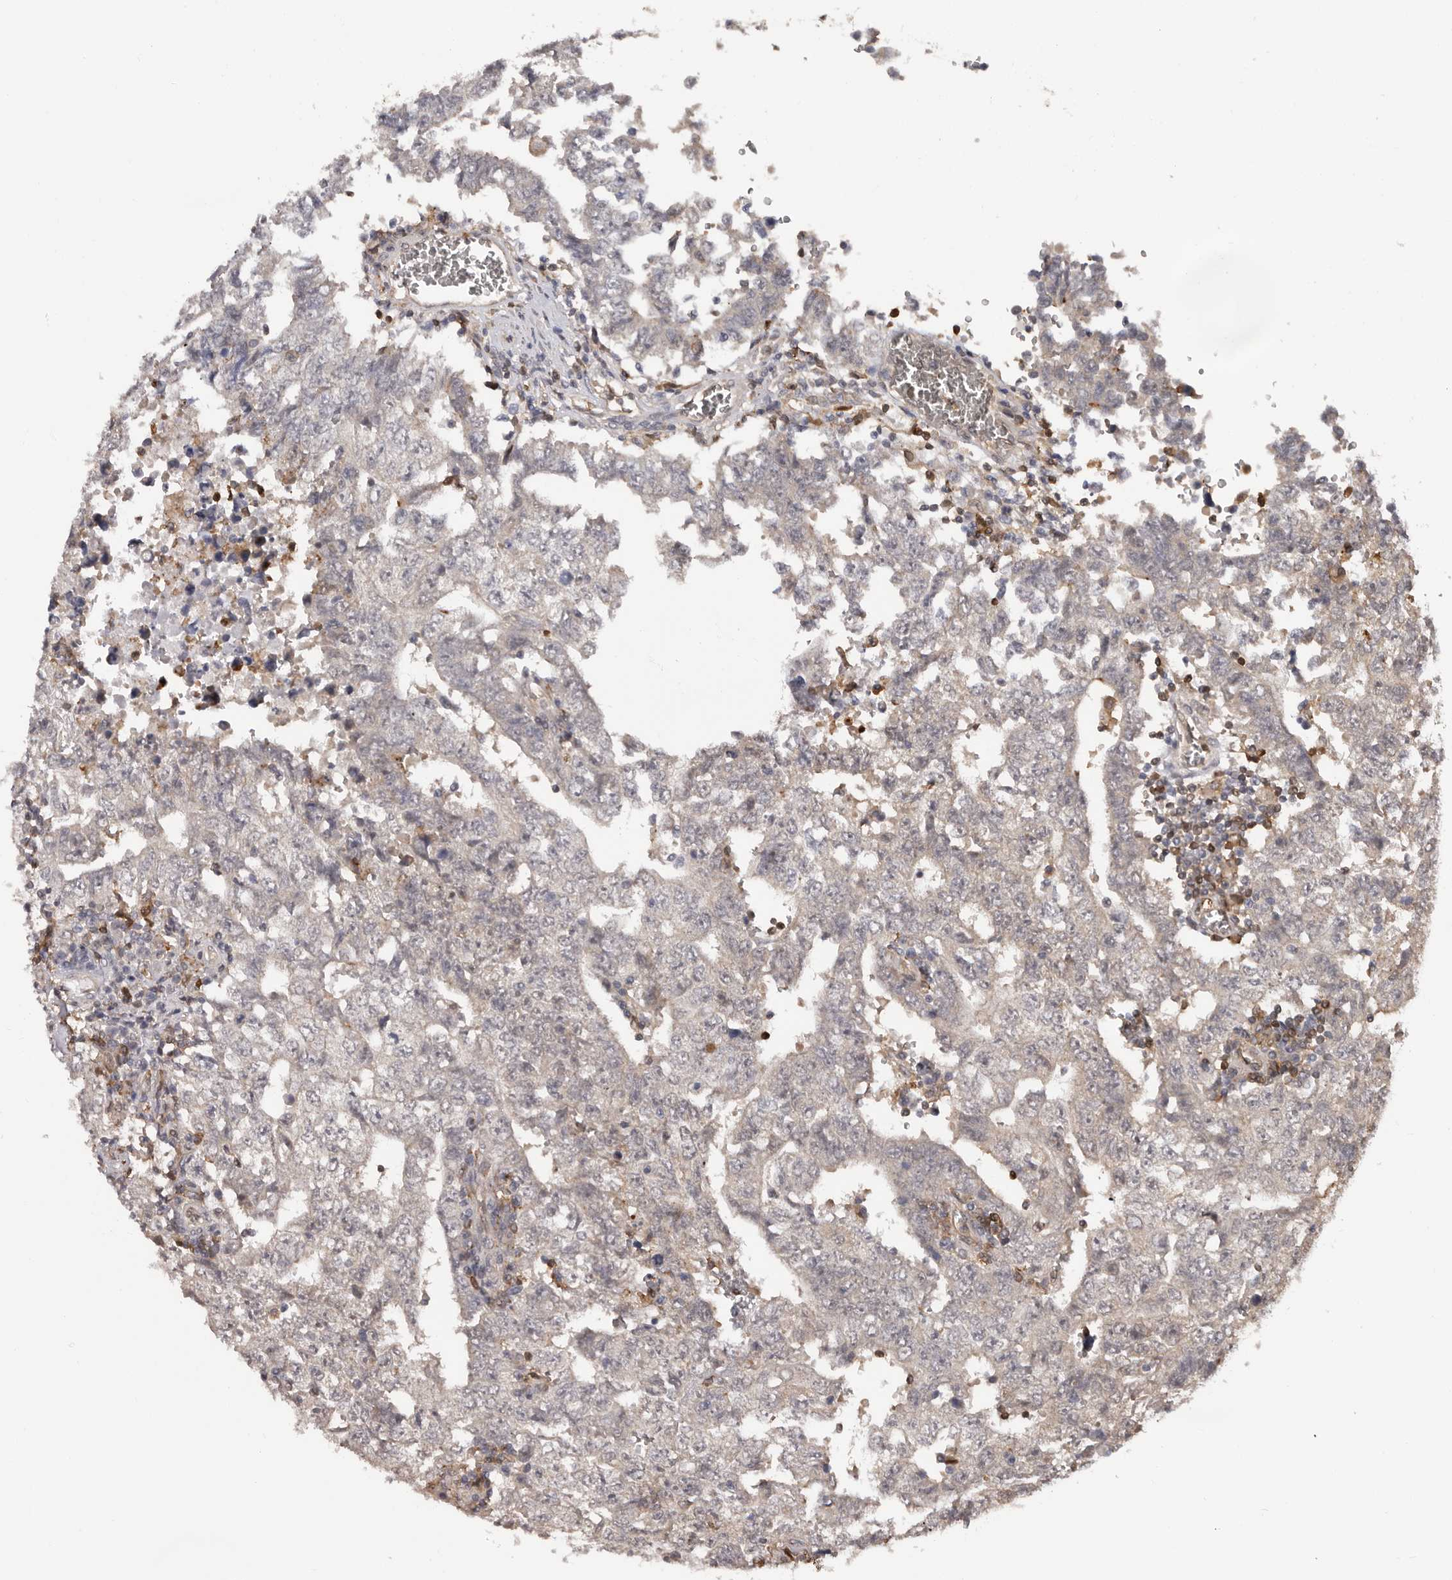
{"staining": {"intensity": "negative", "quantity": "none", "location": "none"}, "tissue": "testis cancer", "cell_type": "Tumor cells", "image_type": "cancer", "snomed": [{"axis": "morphology", "description": "Carcinoma, Embryonal, NOS"}, {"axis": "topography", "description": "Testis"}], "caption": "A histopathology image of testis embryonal carcinoma stained for a protein reveals no brown staining in tumor cells.", "gene": "PRR12", "patient": {"sex": "male", "age": 26}}